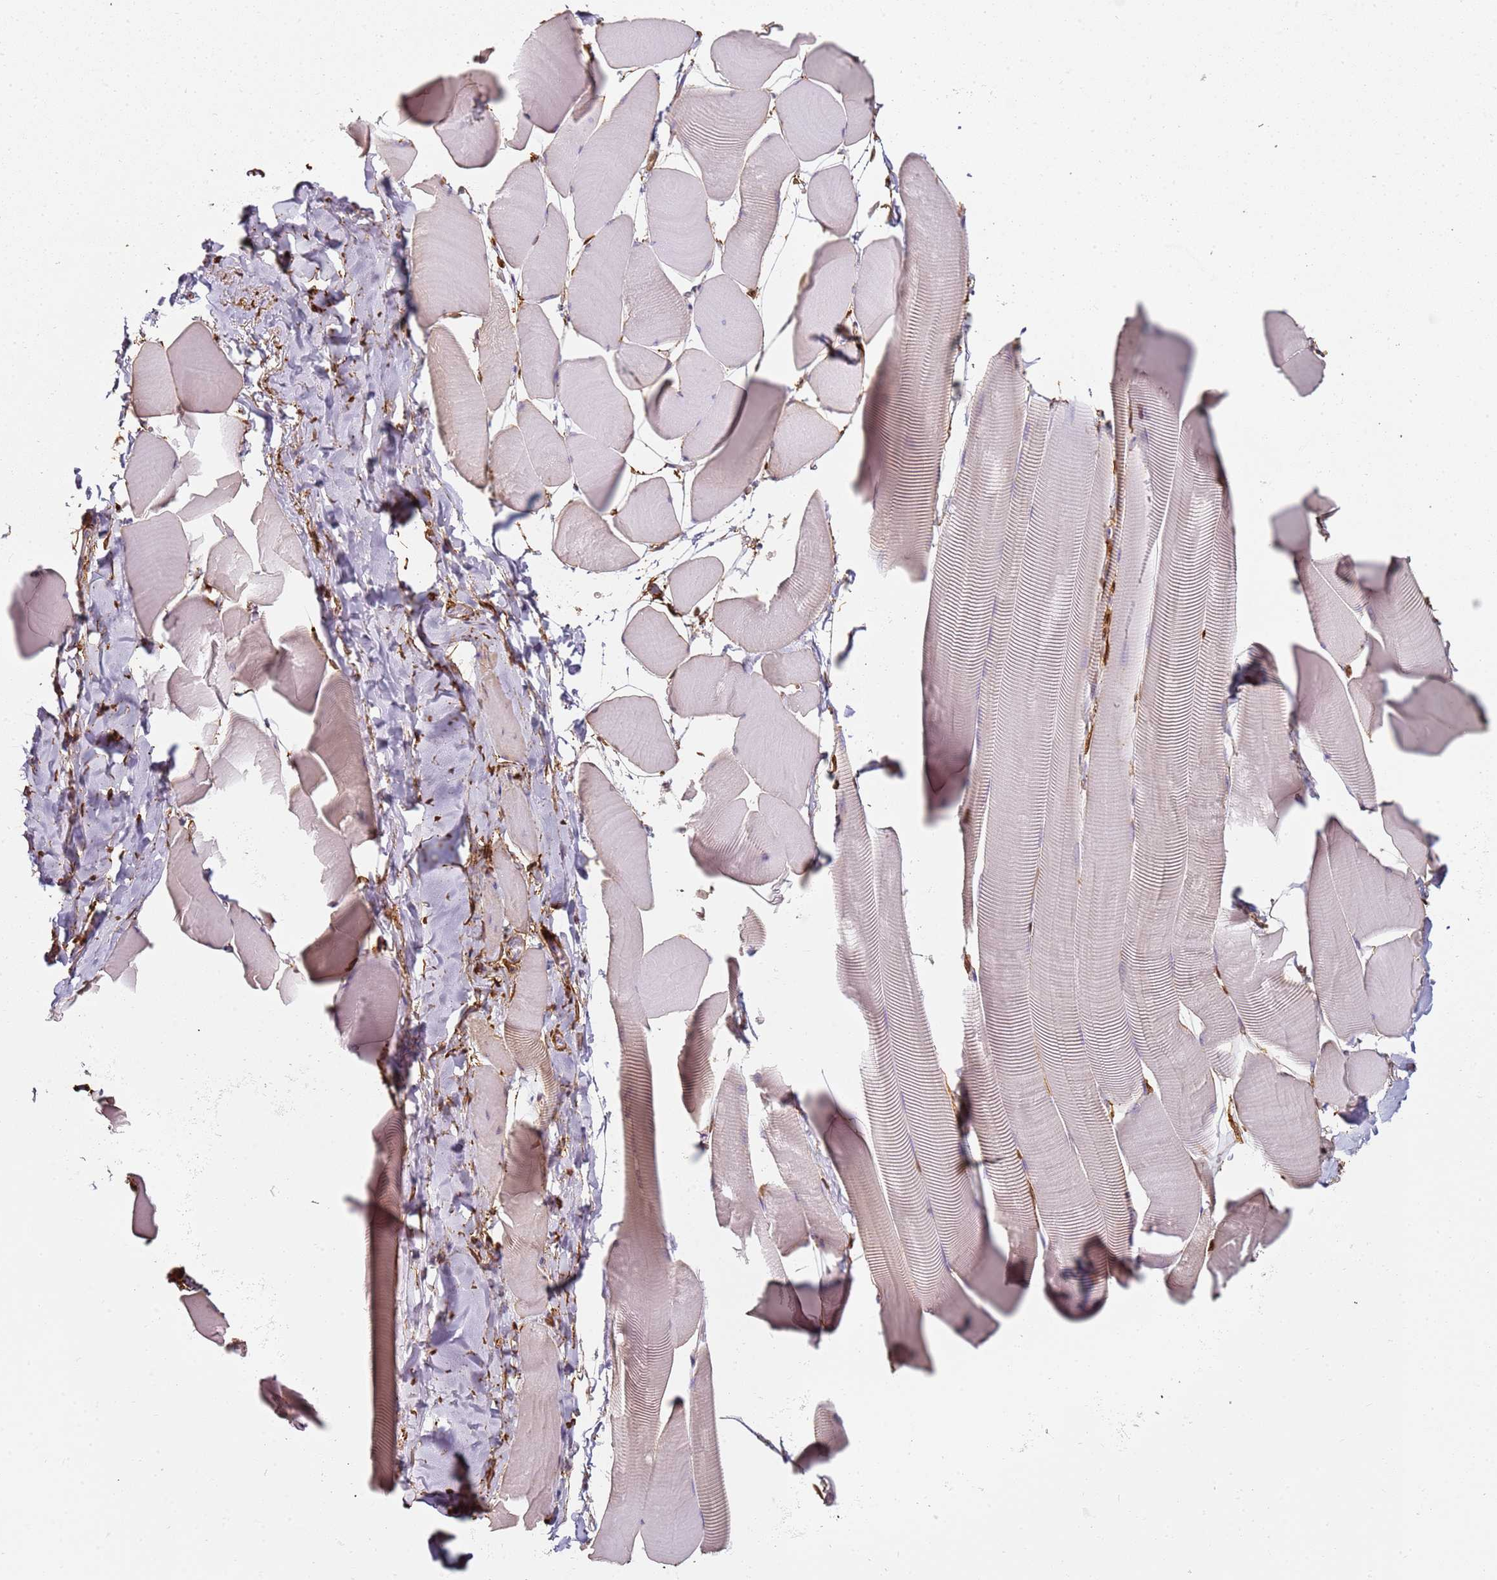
{"staining": {"intensity": "strong", "quantity": "<25%", "location": "nuclear"}, "tissue": "skeletal muscle", "cell_type": "Myocytes", "image_type": "normal", "snomed": [{"axis": "morphology", "description": "Normal tissue, NOS"}, {"axis": "topography", "description": "Skeletal muscle"}], "caption": "A brown stain shows strong nuclear expression of a protein in myocytes of normal human skeletal muscle. (Stains: DAB in brown, nuclei in blue, Microscopy: brightfield microscopy at high magnification).", "gene": "S100A4", "patient": {"sex": "male", "age": 25}}